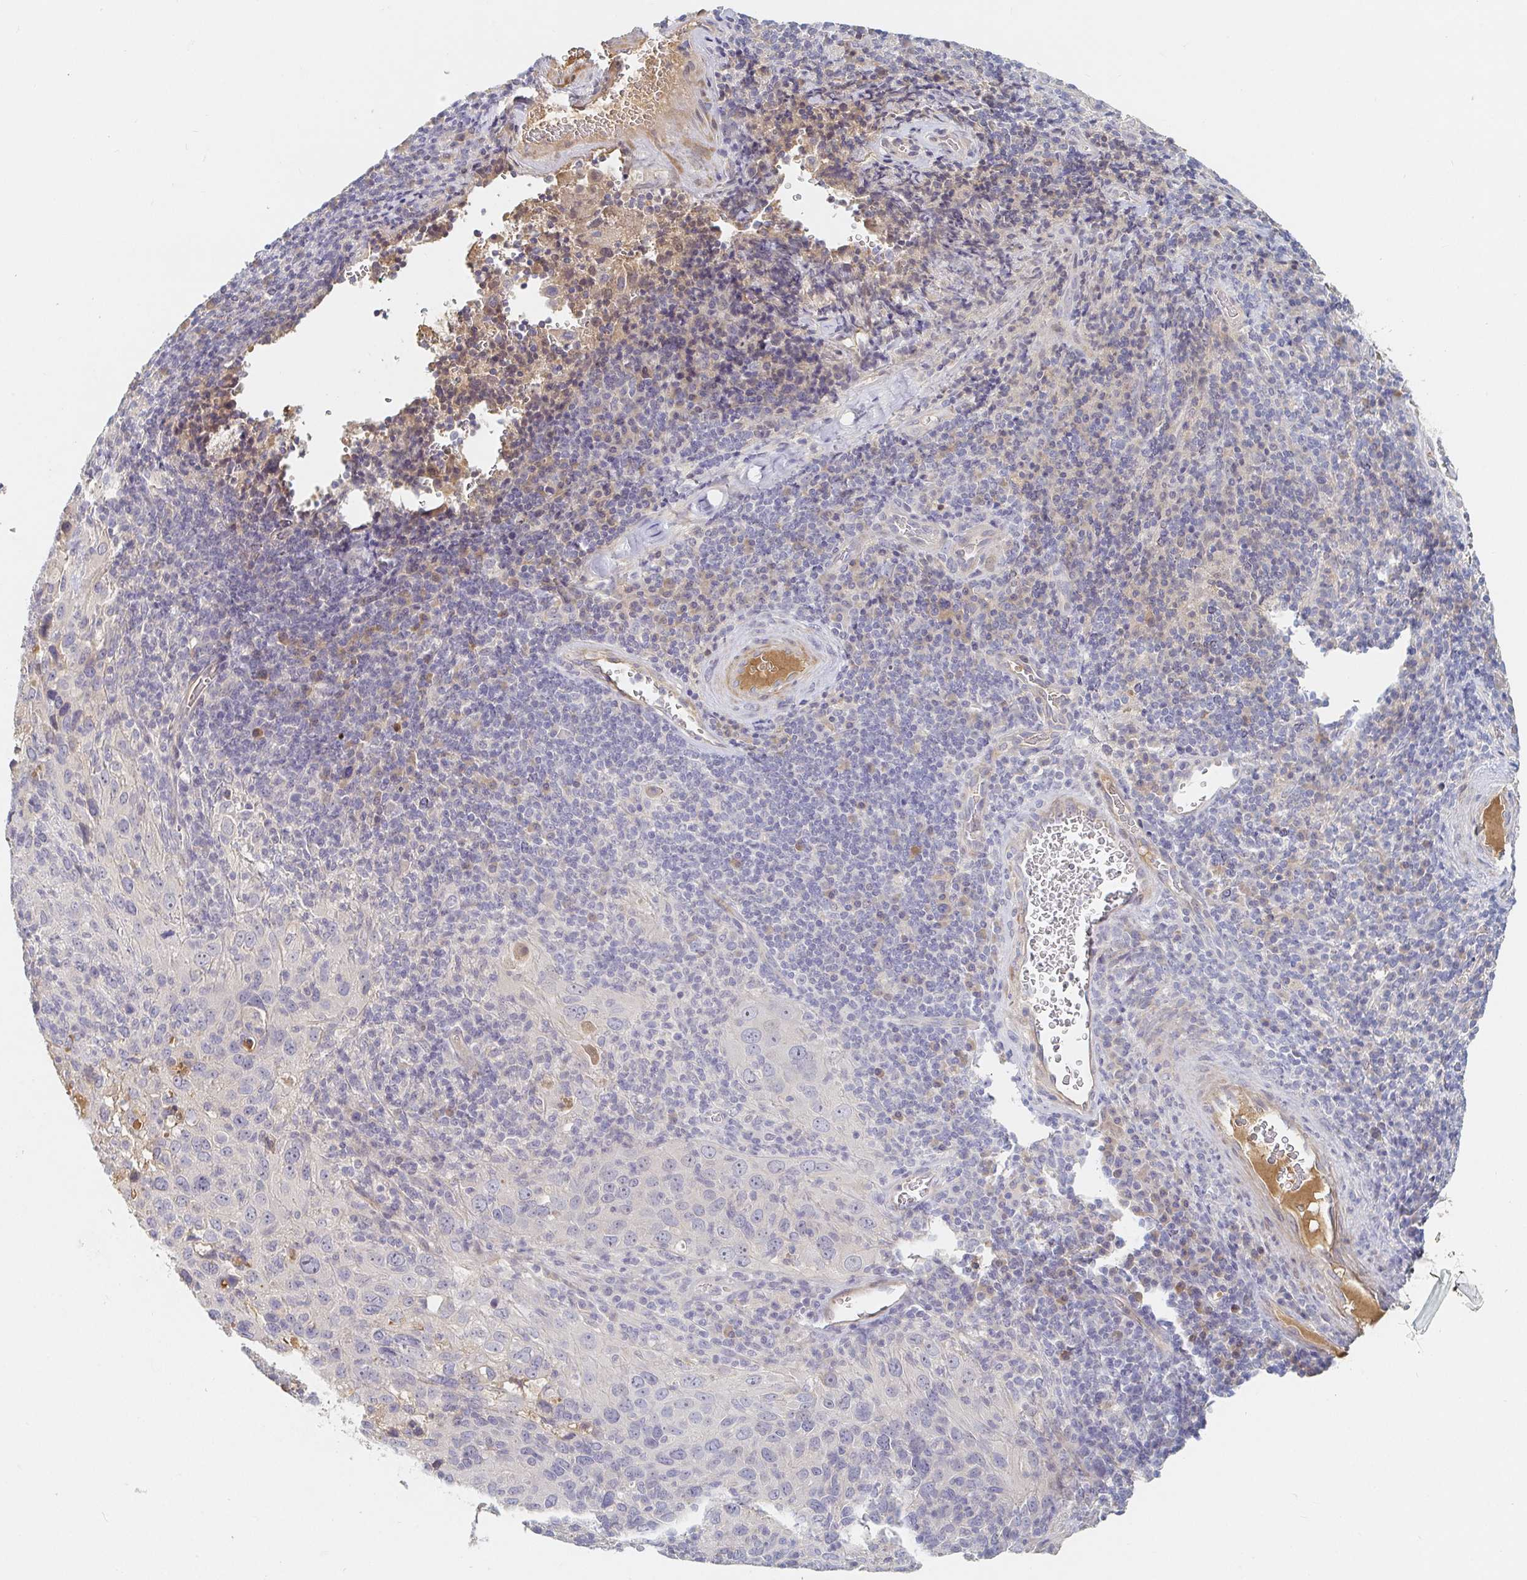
{"staining": {"intensity": "negative", "quantity": "none", "location": "none"}, "tissue": "cervical cancer", "cell_type": "Tumor cells", "image_type": "cancer", "snomed": [{"axis": "morphology", "description": "Squamous cell carcinoma, NOS"}, {"axis": "topography", "description": "Cervix"}], "caption": "DAB immunohistochemical staining of human squamous cell carcinoma (cervical) shows no significant staining in tumor cells.", "gene": "NME9", "patient": {"sex": "female", "age": 51}}